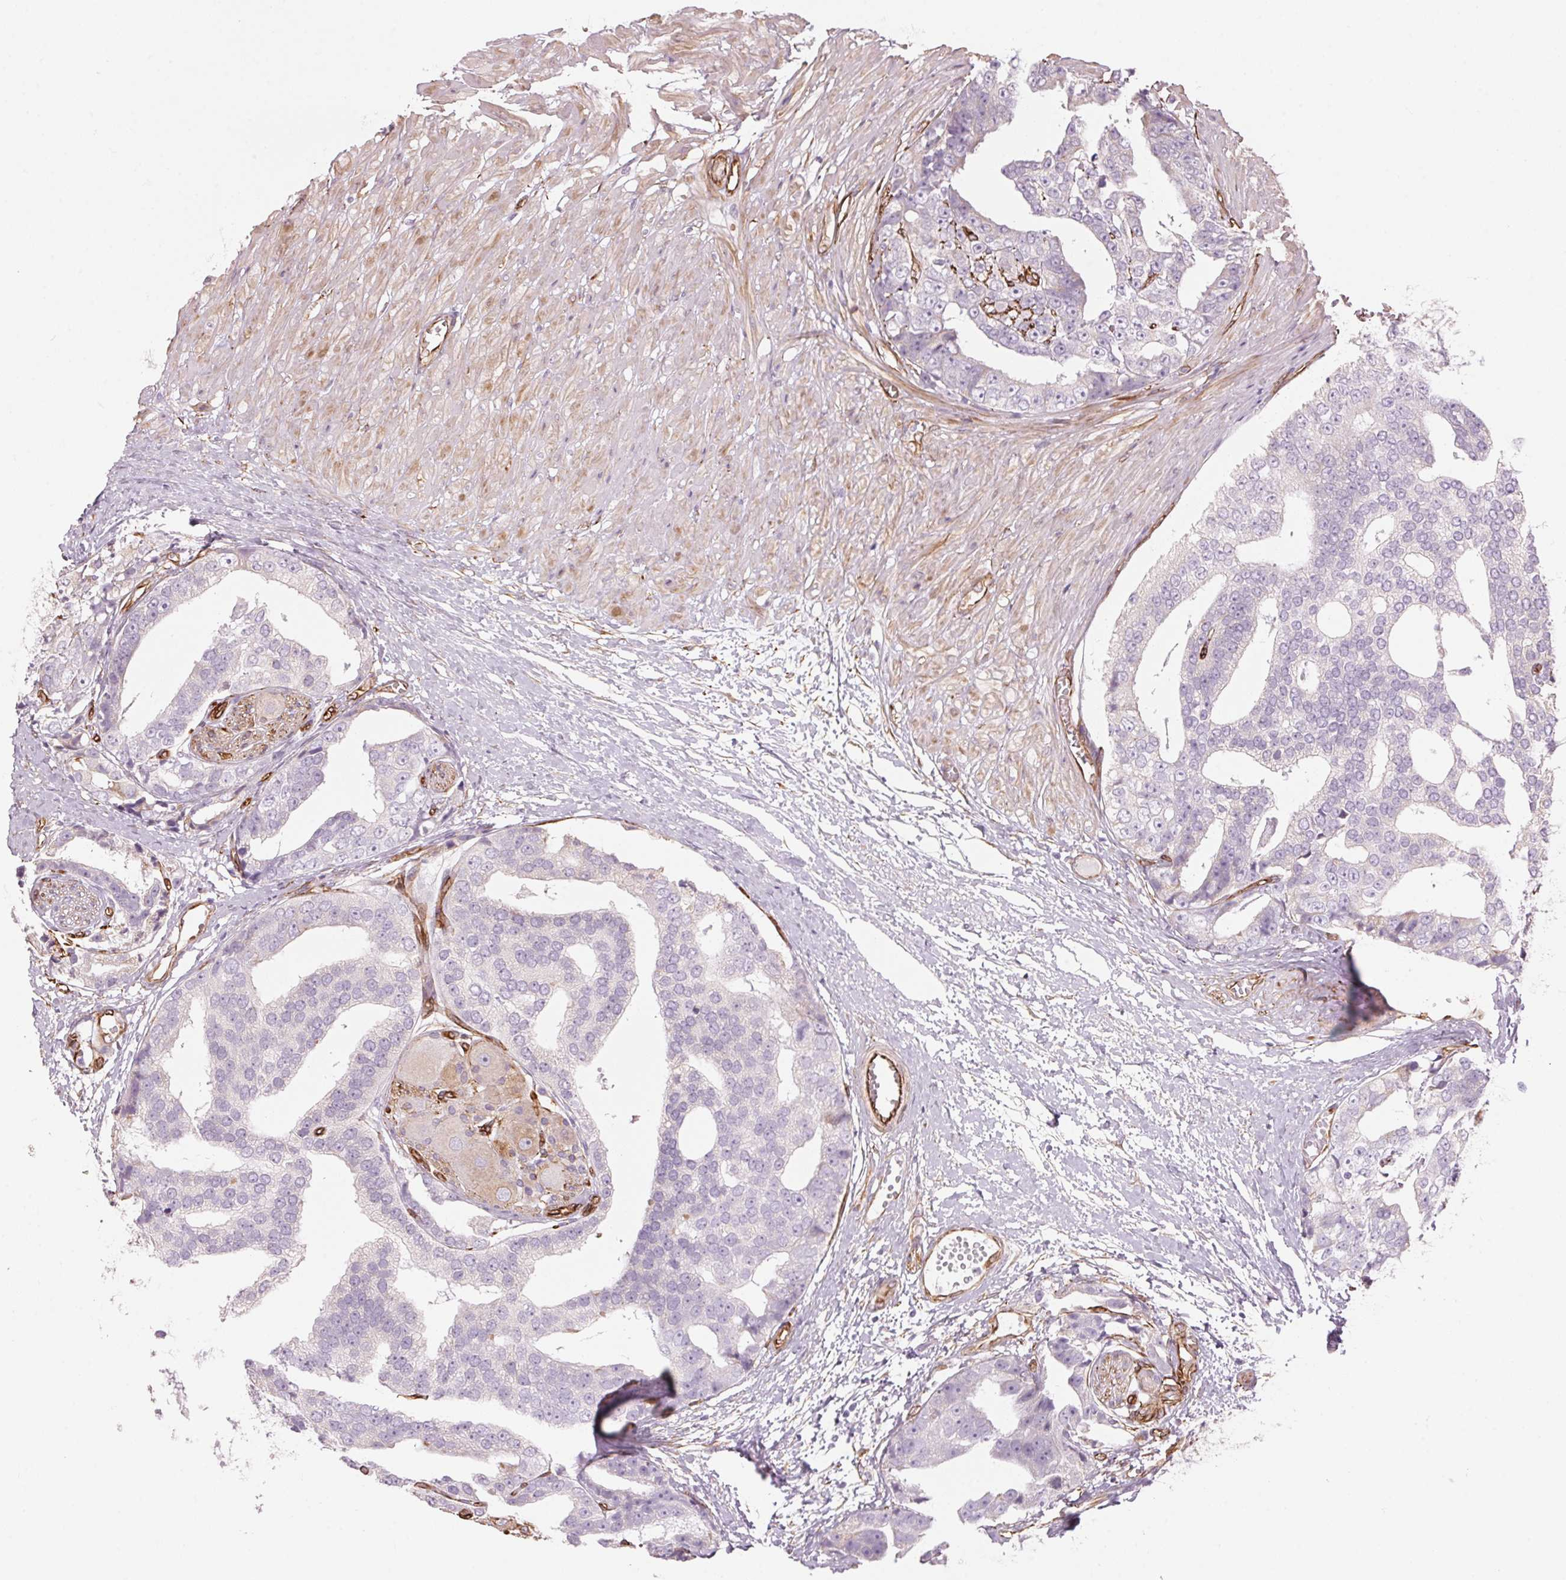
{"staining": {"intensity": "negative", "quantity": "none", "location": "none"}, "tissue": "prostate cancer", "cell_type": "Tumor cells", "image_type": "cancer", "snomed": [{"axis": "morphology", "description": "Adenocarcinoma, High grade"}, {"axis": "topography", "description": "Prostate"}], "caption": "Tumor cells are negative for protein expression in human prostate cancer.", "gene": "CLPS", "patient": {"sex": "male", "age": 71}}